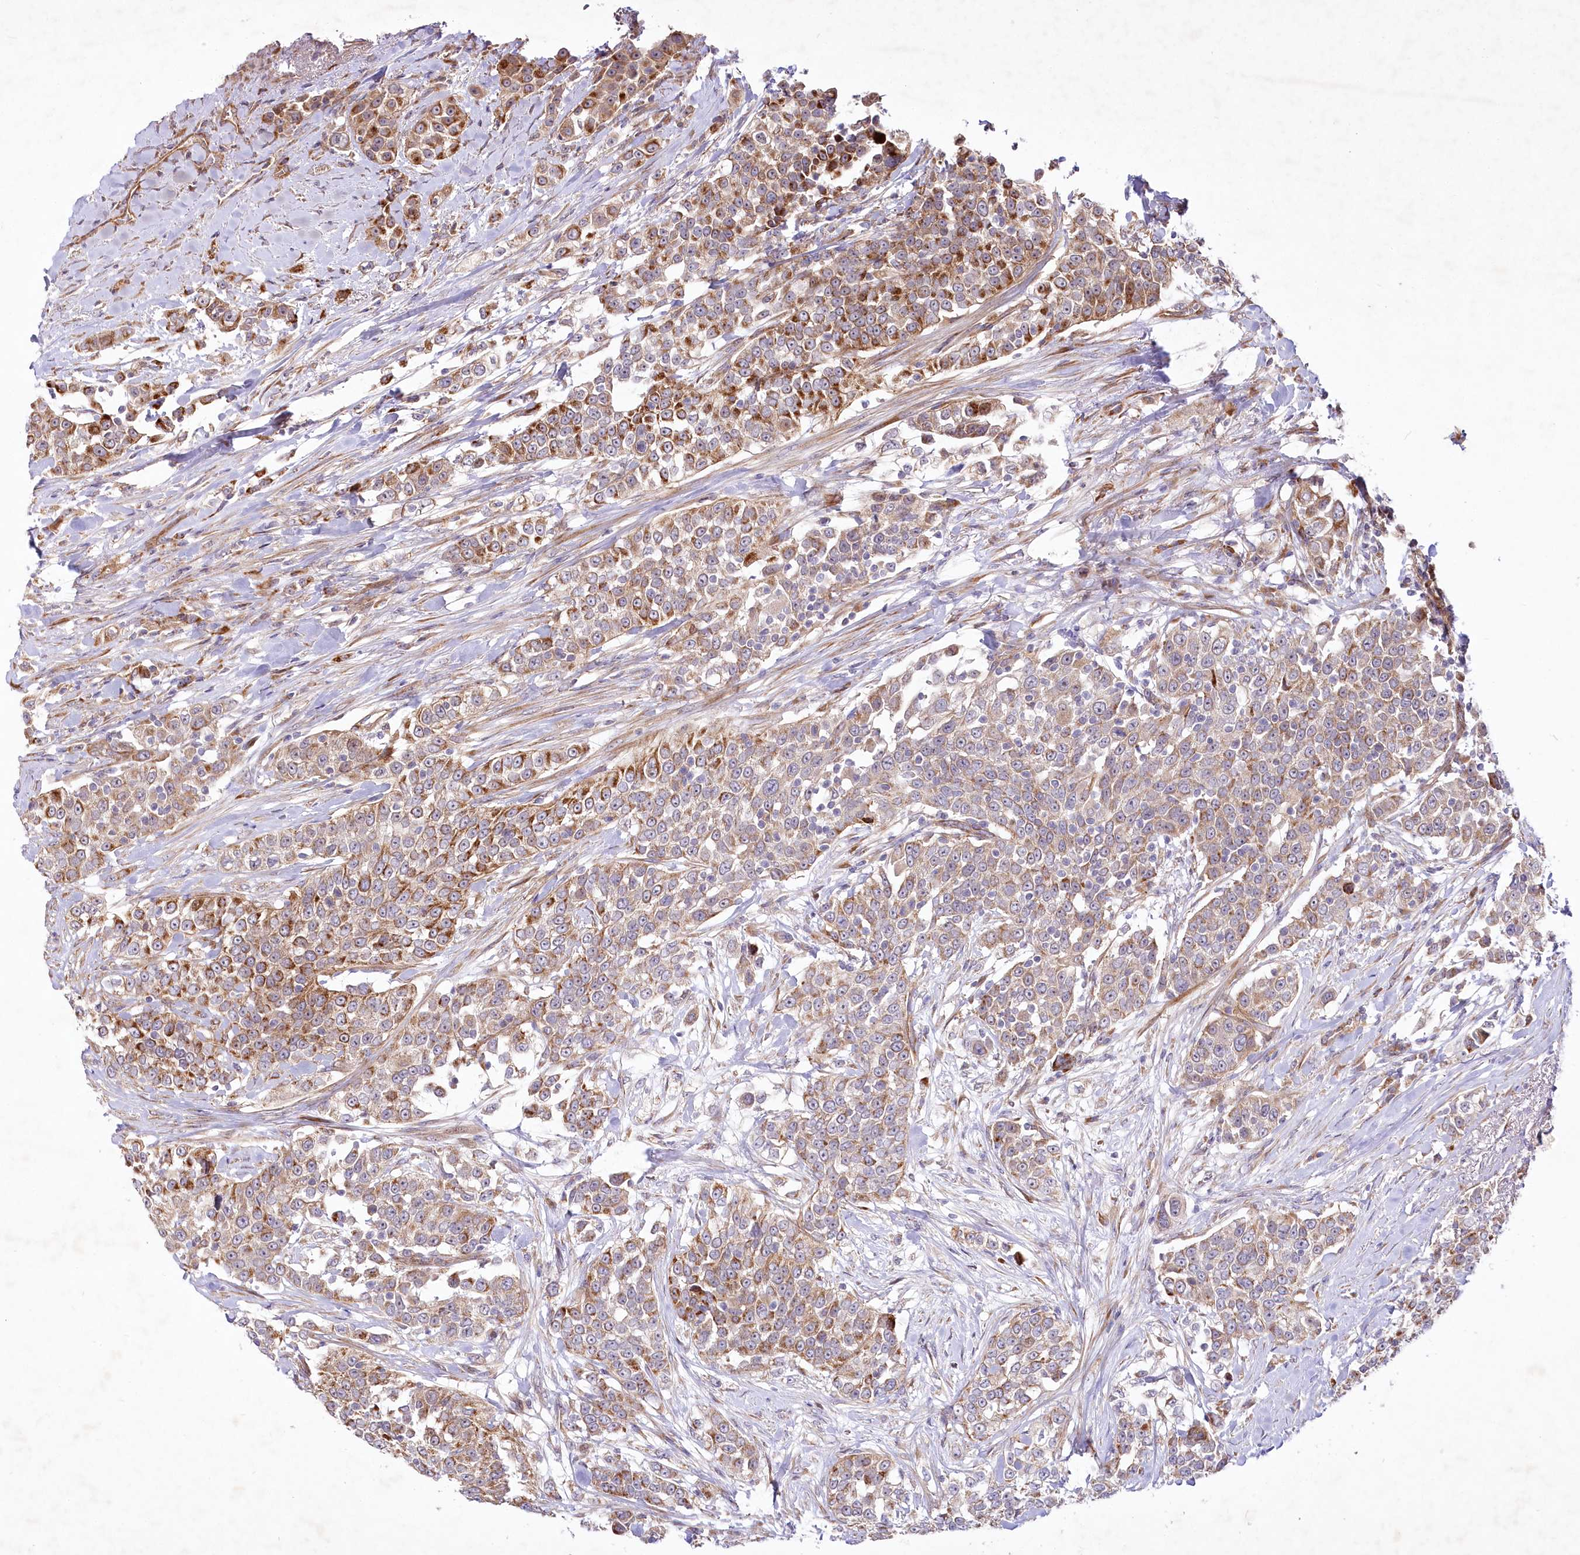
{"staining": {"intensity": "moderate", "quantity": "25%-75%", "location": "cytoplasmic/membranous"}, "tissue": "urothelial cancer", "cell_type": "Tumor cells", "image_type": "cancer", "snomed": [{"axis": "morphology", "description": "Urothelial carcinoma, High grade"}, {"axis": "topography", "description": "Urinary bladder"}], "caption": "Human high-grade urothelial carcinoma stained with a brown dye reveals moderate cytoplasmic/membranous positive positivity in about 25%-75% of tumor cells.", "gene": "PSTK", "patient": {"sex": "female", "age": 80}}